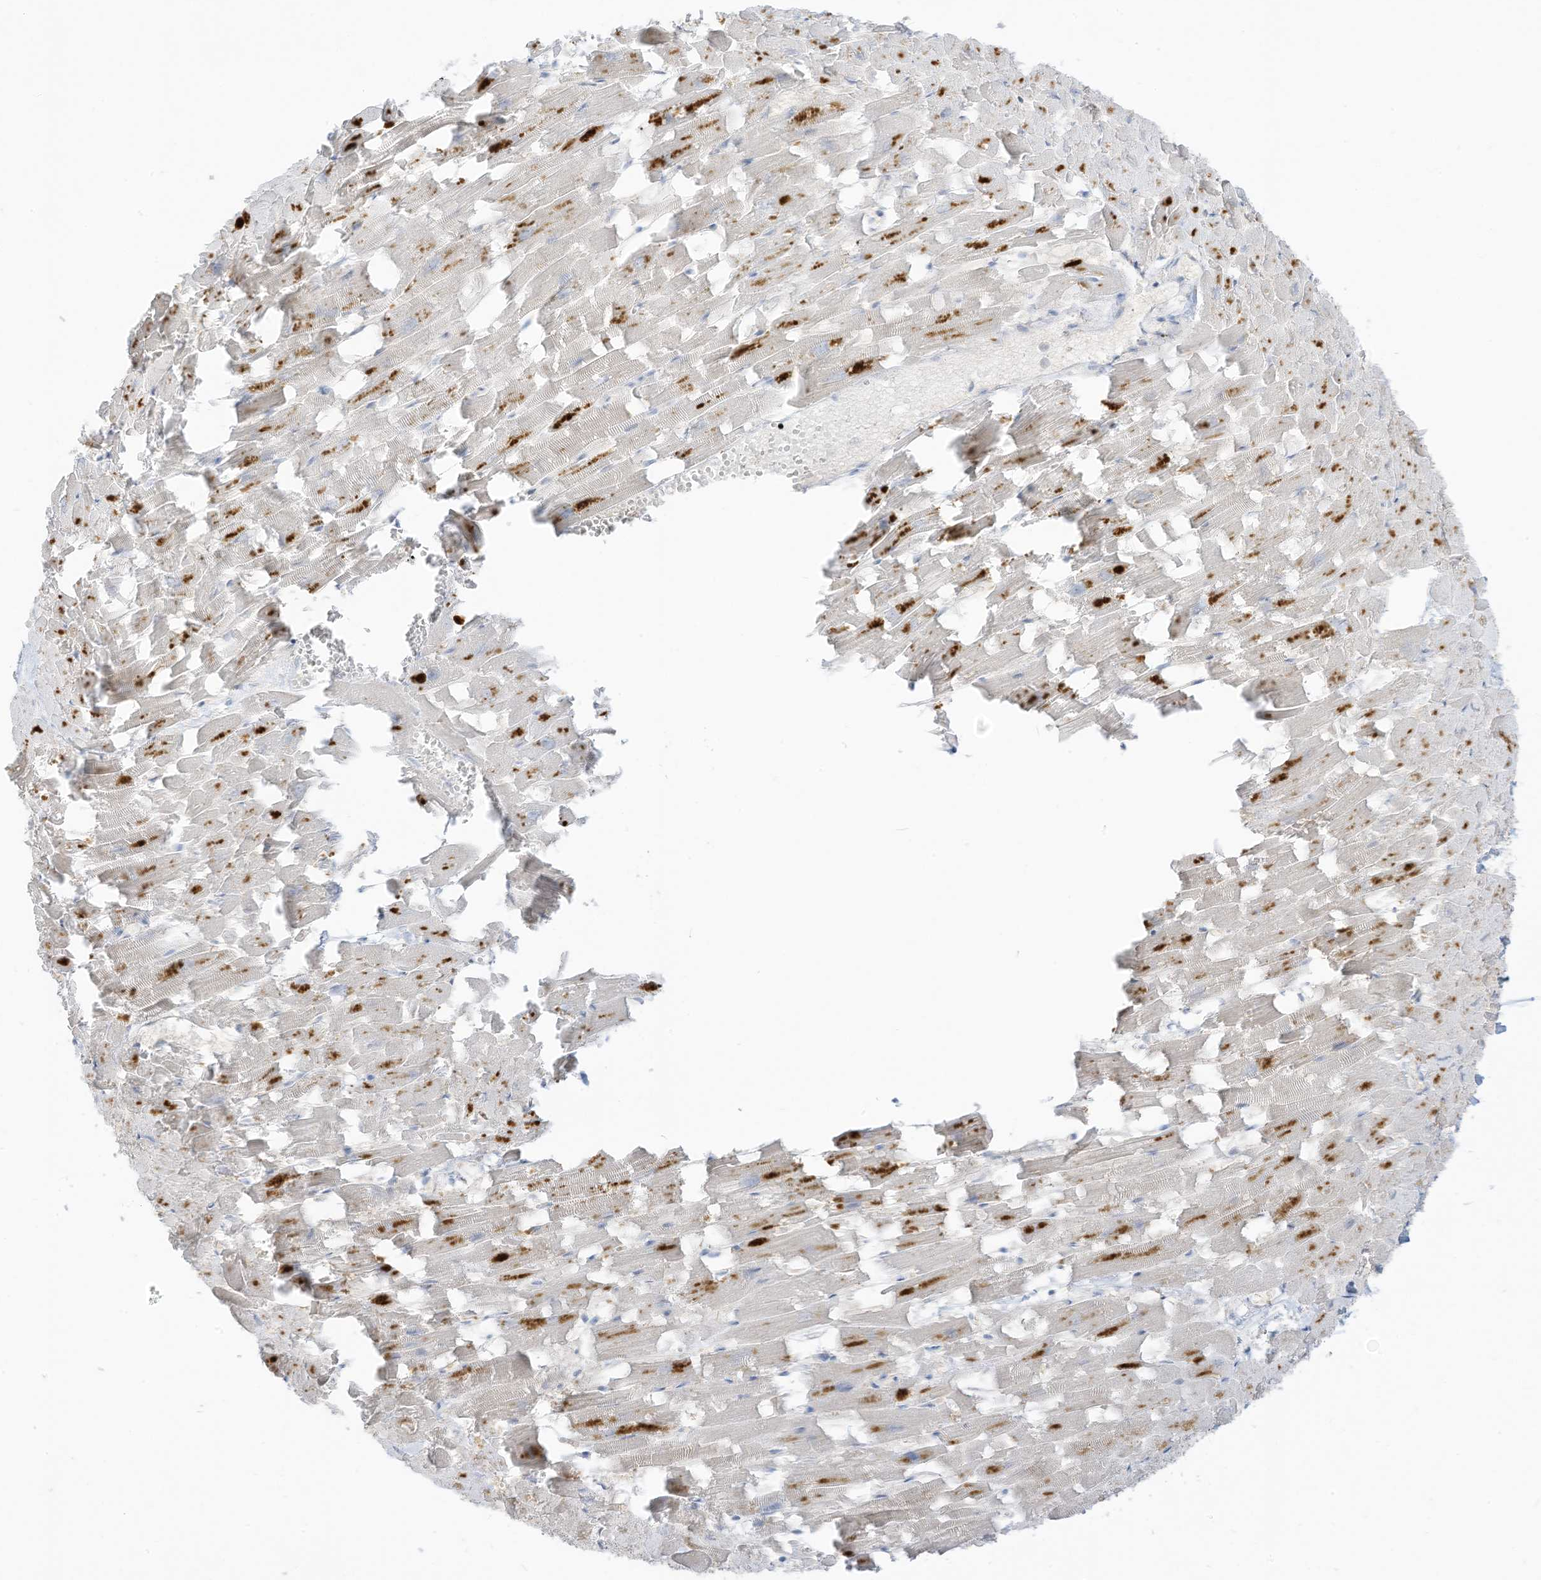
{"staining": {"intensity": "strong", "quantity": "<25%", "location": "cytoplasmic/membranous"}, "tissue": "heart muscle", "cell_type": "Cardiomyocytes", "image_type": "normal", "snomed": [{"axis": "morphology", "description": "Normal tissue, NOS"}, {"axis": "topography", "description": "Heart"}], "caption": "Cardiomyocytes exhibit strong cytoplasmic/membranous expression in about <25% of cells in unremarkable heart muscle. (DAB (3,3'-diaminobenzidine) IHC with brightfield microscopy, high magnification).", "gene": "ASPRV1", "patient": {"sex": "female", "age": 64}}